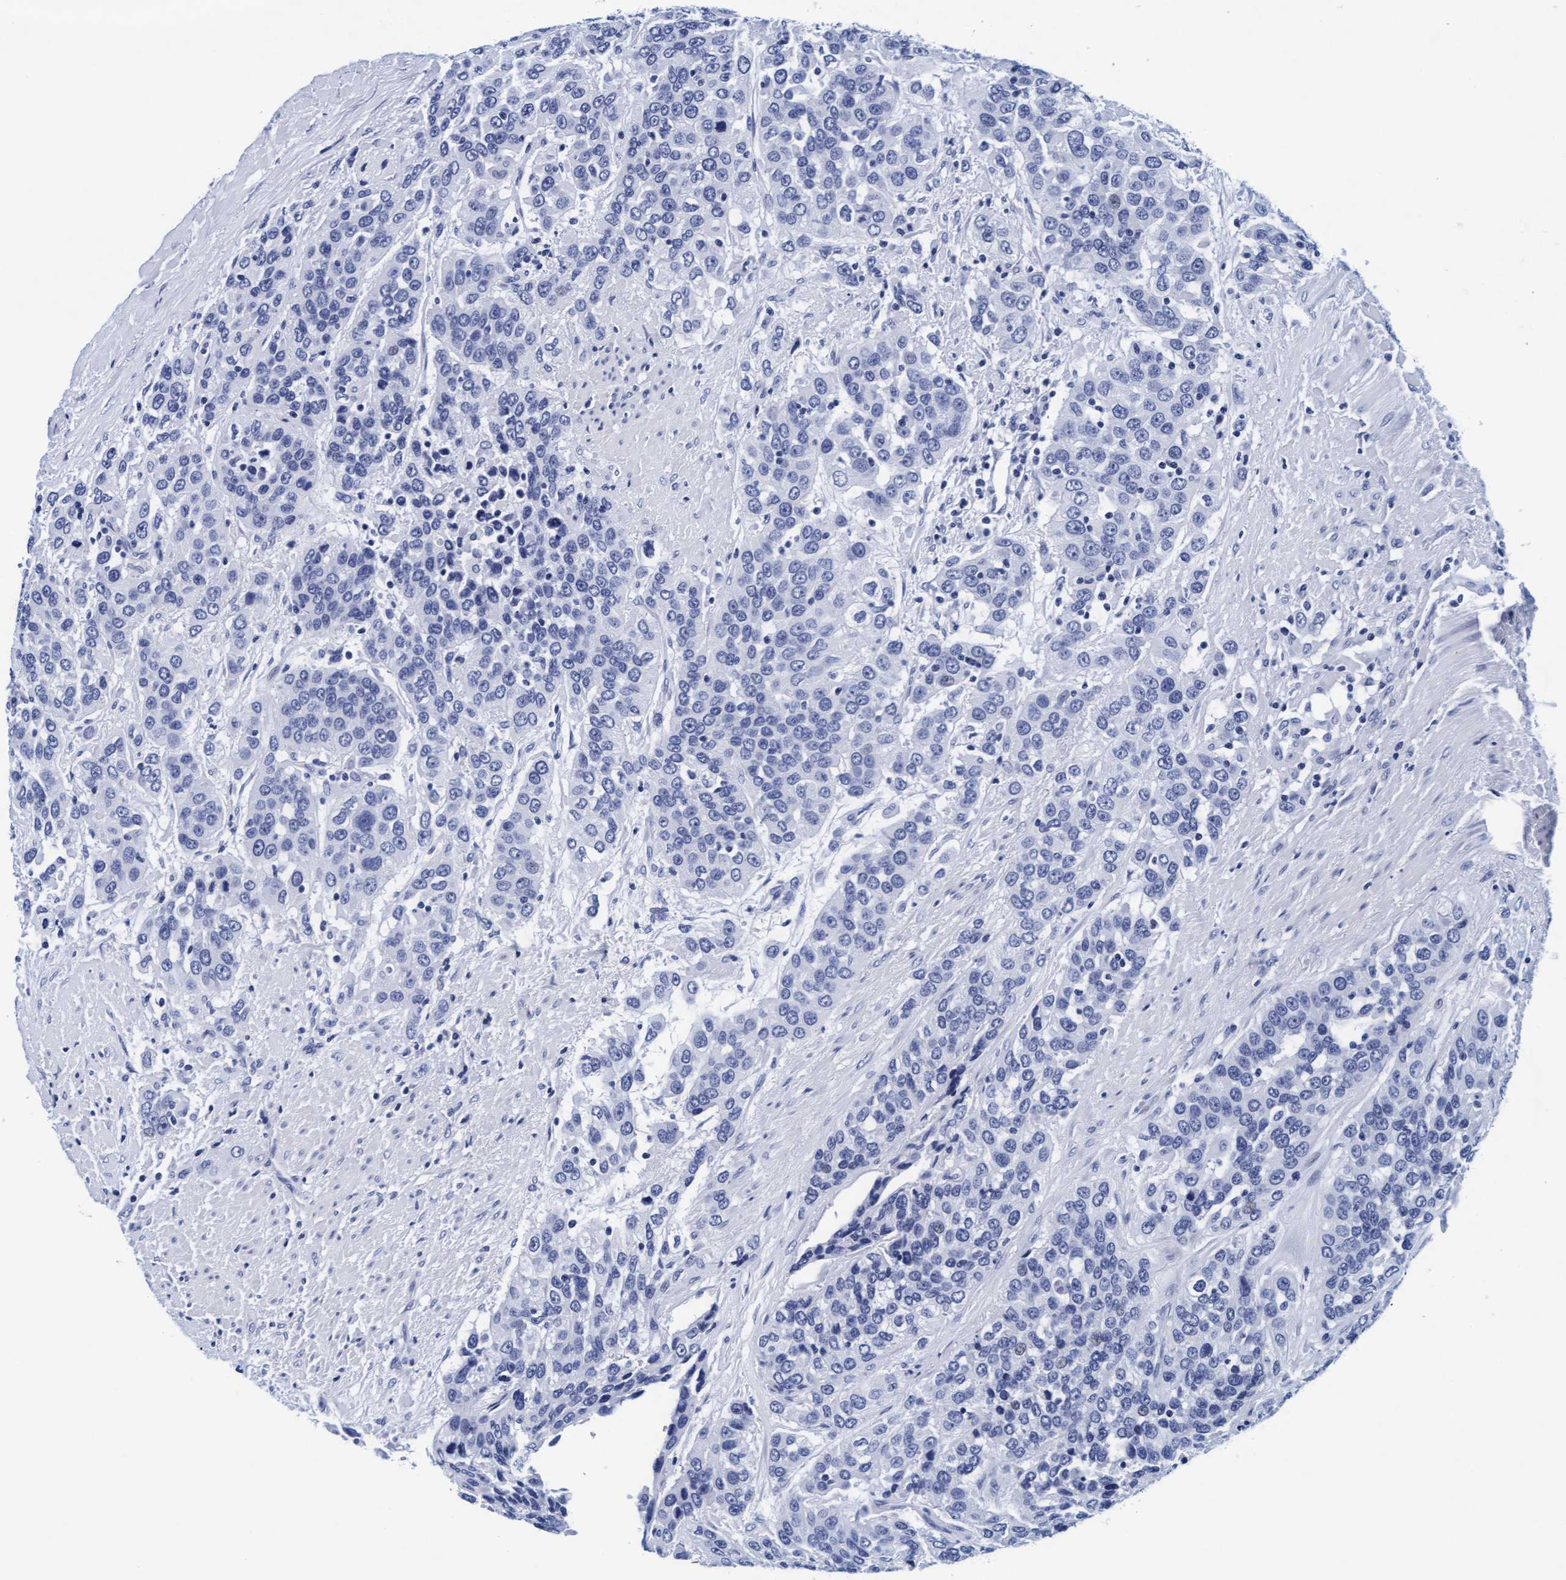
{"staining": {"intensity": "negative", "quantity": "none", "location": "none"}, "tissue": "urothelial cancer", "cell_type": "Tumor cells", "image_type": "cancer", "snomed": [{"axis": "morphology", "description": "Urothelial carcinoma, High grade"}, {"axis": "topography", "description": "Urinary bladder"}], "caption": "DAB immunohistochemical staining of human urothelial cancer exhibits no significant staining in tumor cells.", "gene": "ARSG", "patient": {"sex": "female", "age": 80}}